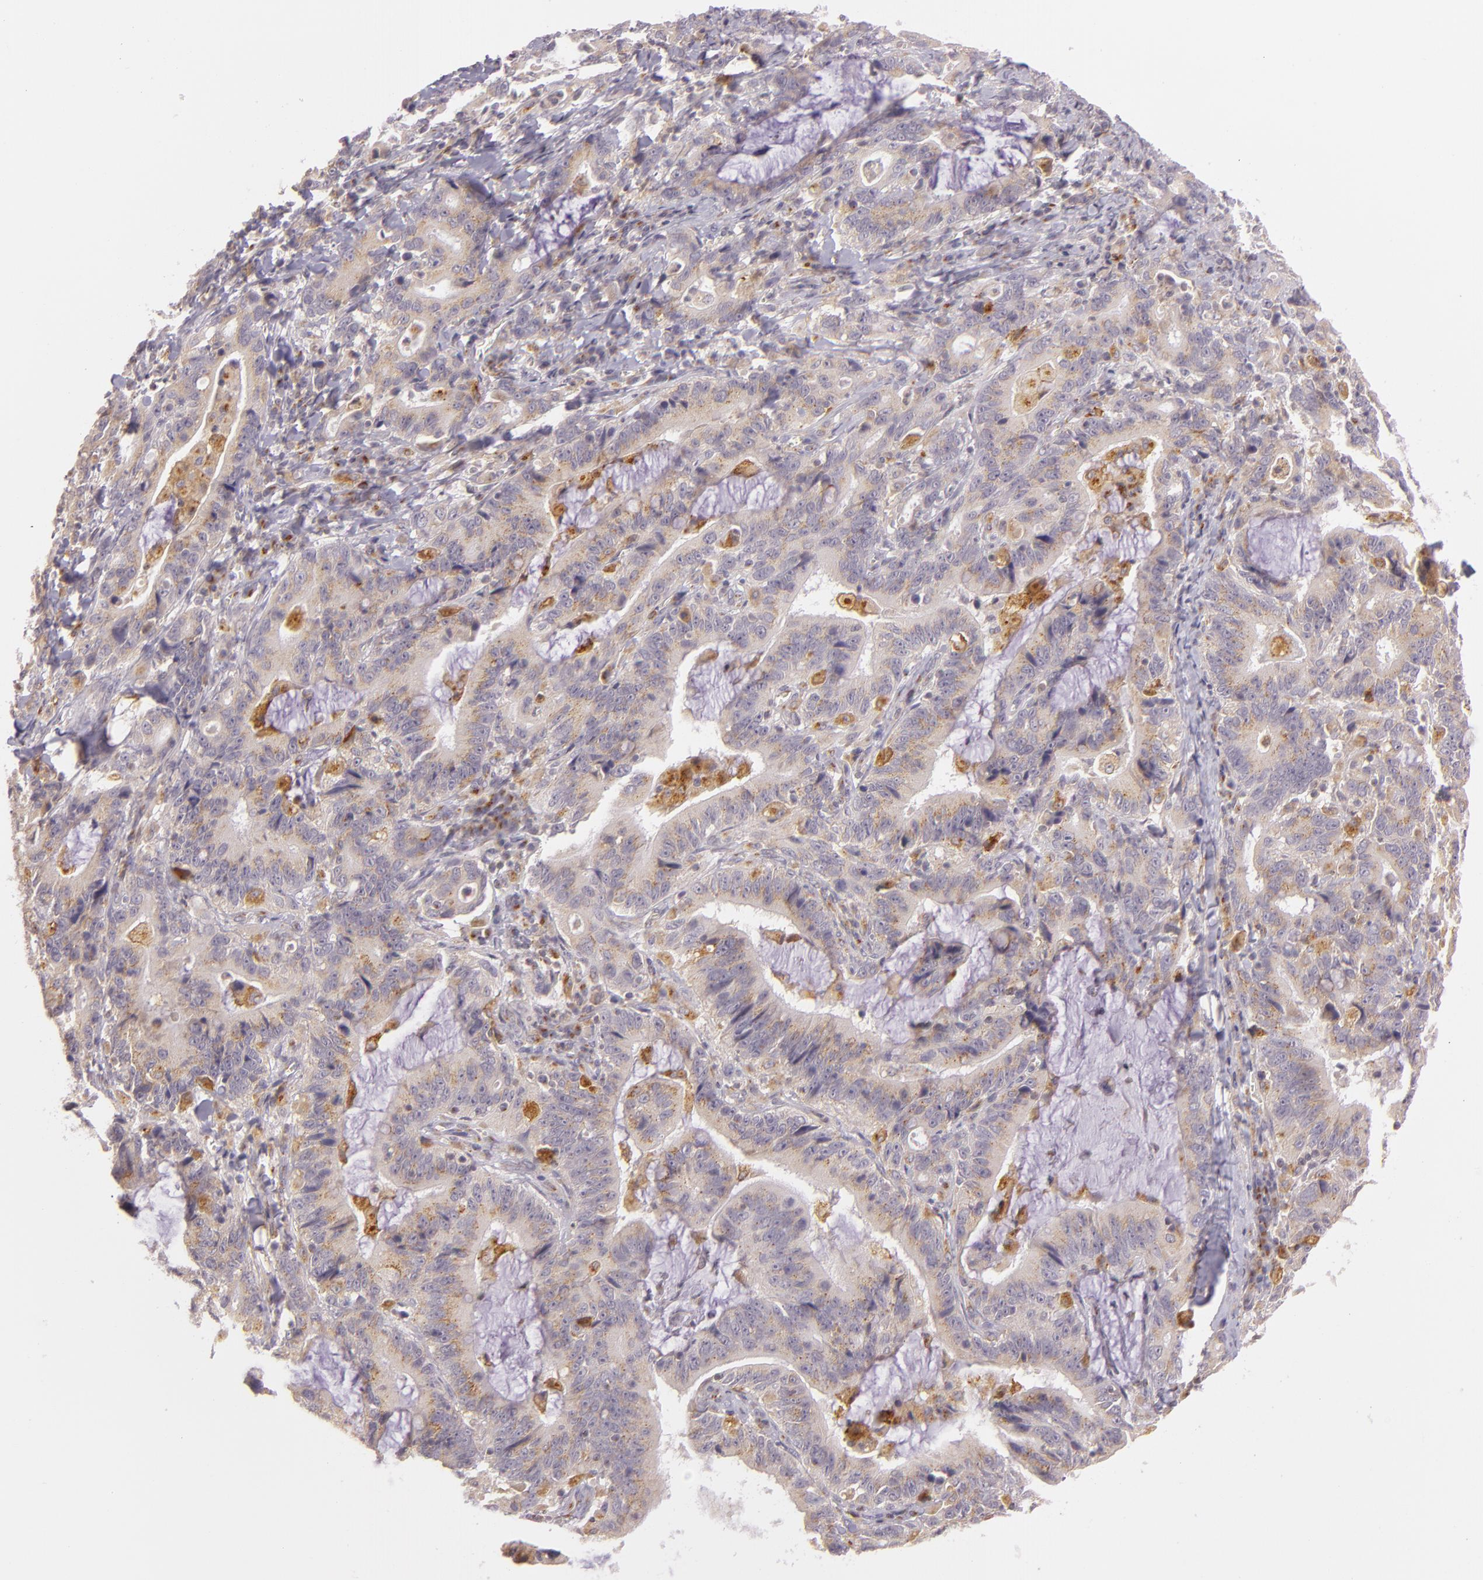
{"staining": {"intensity": "weak", "quantity": ">75%", "location": "cytoplasmic/membranous"}, "tissue": "stomach cancer", "cell_type": "Tumor cells", "image_type": "cancer", "snomed": [{"axis": "morphology", "description": "Adenocarcinoma, NOS"}, {"axis": "topography", "description": "Stomach, upper"}], "caption": "Tumor cells reveal low levels of weak cytoplasmic/membranous positivity in approximately >75% of cells in stomach cancer (adenocarcinoma).", "gene": "LGMN", "patient": {"sex": "male", "age": 63}}